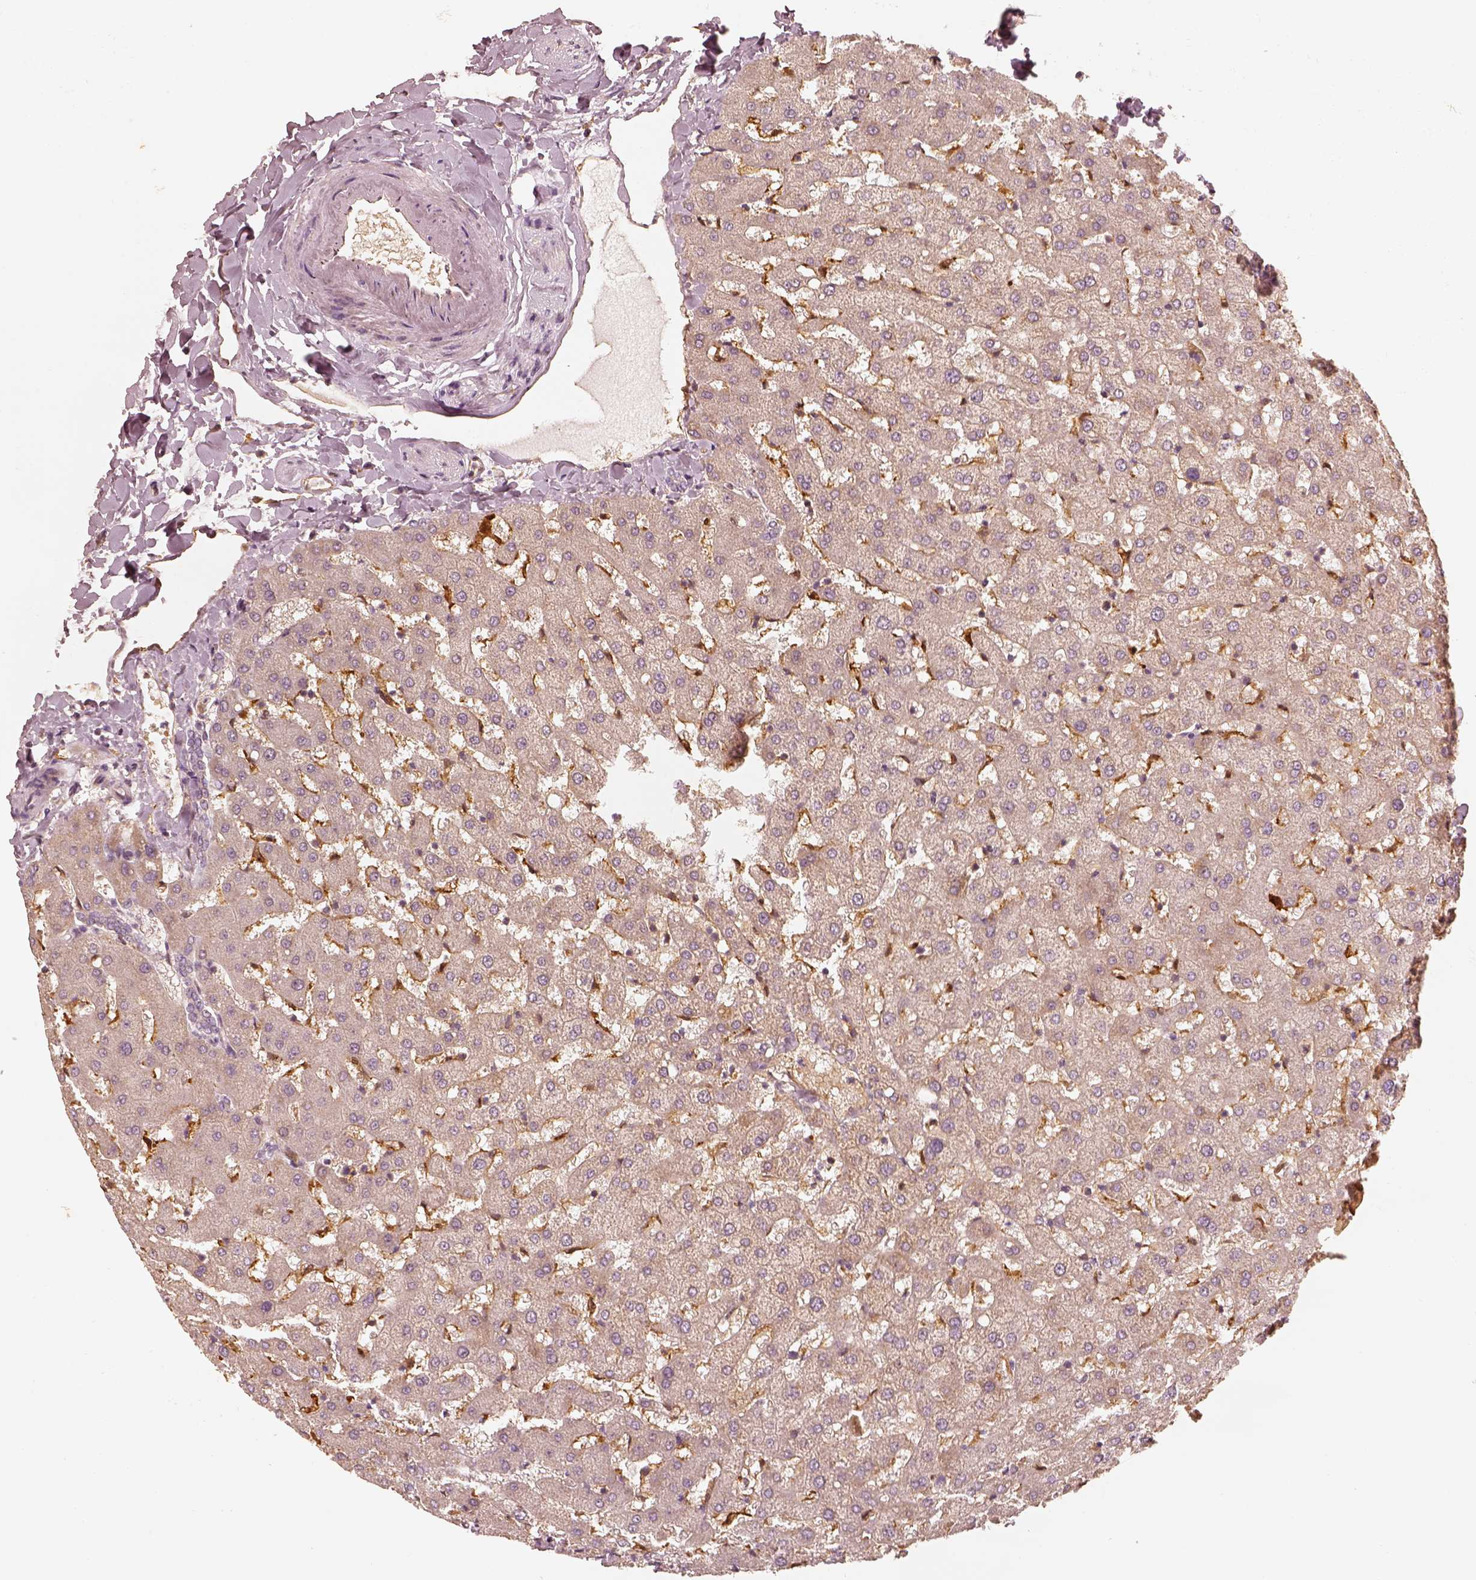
{"staining": {"intensity": "negative", "quantity": "none", "location": "none"}, "tissue": "liver", "cell_type": "Cholangiocytes", "image_type": "normal", "snomed": [{"axis": "morphology", "description": "Normal tissue, NOS"}, {"axis": "topography", "description": "Liver"}], "caption": "Cholangiocytes are negative for brown protein staining in benign liver. (DAB (3,3'-diaminobenzidine) immunohistochemistry, high magnification).", "gene": "FSCN1", "patient": {"sex": "female", "age": 50}}